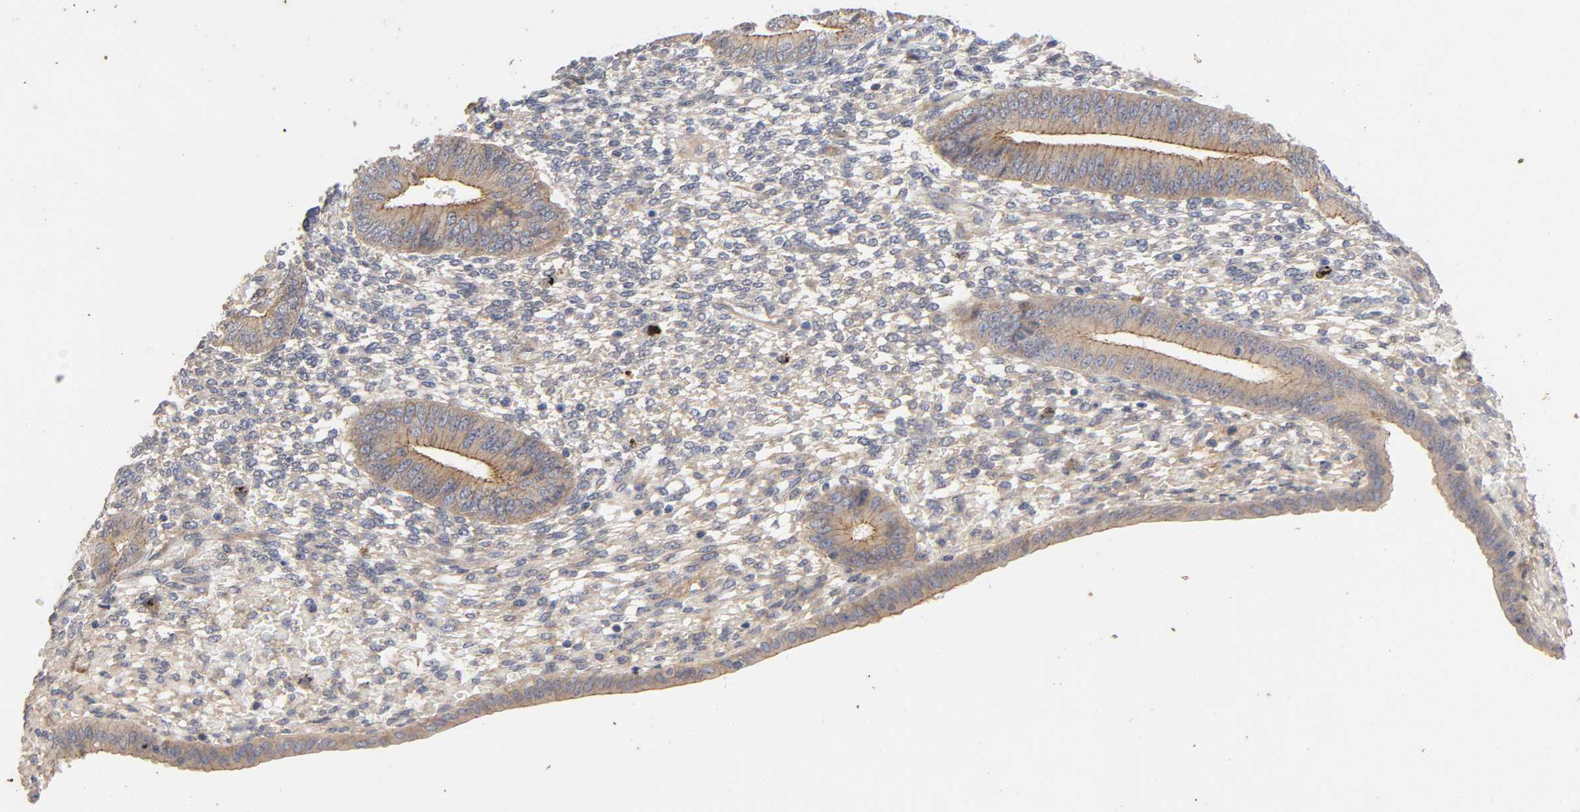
{"staining": {"intensity": "weak", "quantity": ">75%", "location": "cytoplasmic/membranous"}, "tissue": "endometrium", "cell_type": "Cells in endometrial stroma", "image_type": "normal", "snomed": [{"axis": "morphology", "description": "Normal tissue, NOS"}, {"axis": "topography", "description": "Endometrium"}], "caption": "IHC of normal endometrium reveals low levels of weak cytoplasmic/membranous expression in approximately >75% of cells in endometrial stroma. (Stains: DAB (3,3'-diaminobenzidine) in brown, nuclei in blue, Microscopy: brightfield microscopy at high magnification).", "gene": "PDZD11", "patient": {"sex": "female", "age": 42}}